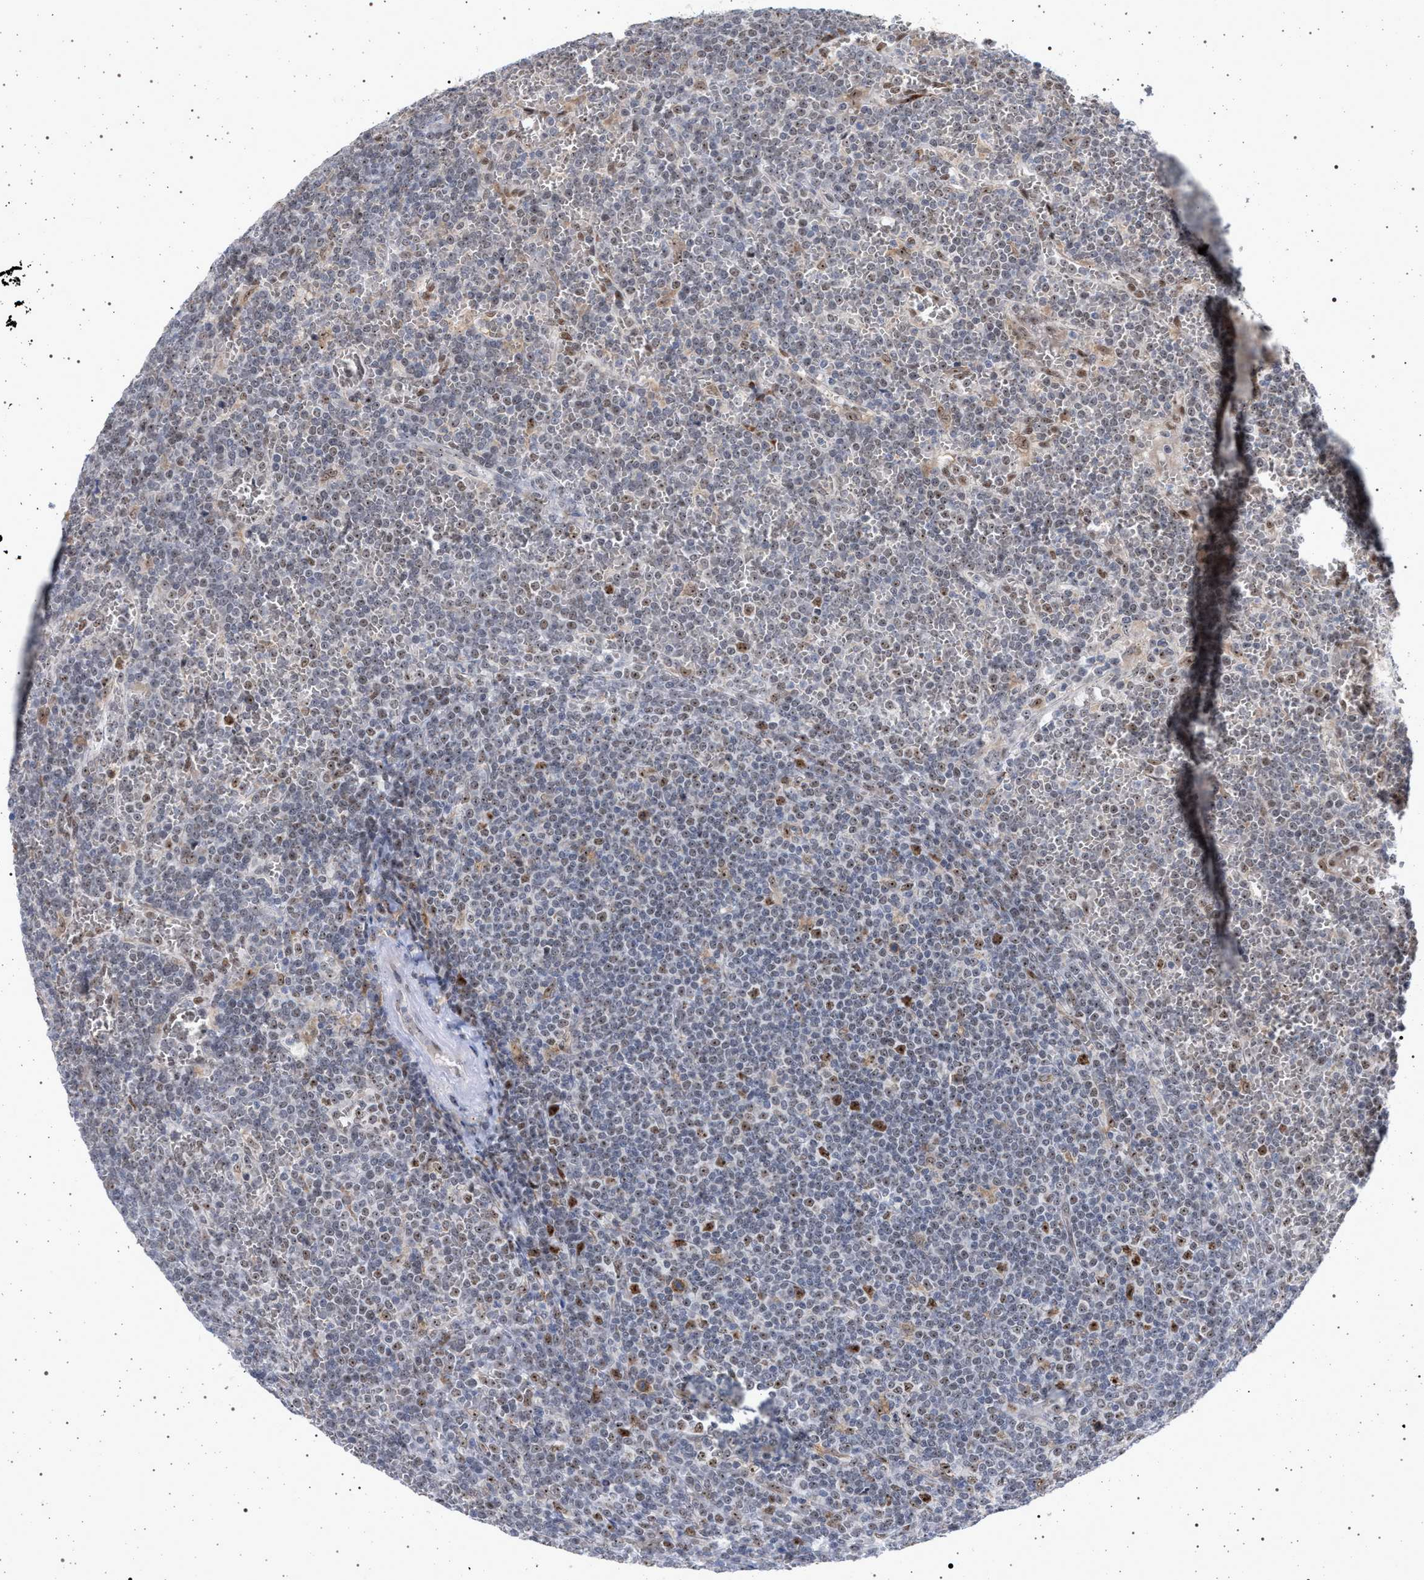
{"staining": {"intensity": "strong", "quantity": "<25%", "location": "nuclear"}, "tissue": "lymphoma", "cell_type": "Tumor cells", "image_type": "cancer", "snomed": [{"axis": "morphology", "description": "Malignant lymphoma, non-Hodgkin's type, Low grade"}, {"axis": "topography", "description": "Spleen"}], "caption": "The image demonstrates a brown stain indicating the presence of a protein in the nuclear of tumor cells in malignant lymphoma, non-Hodgkin's type (low-grade).", "gene": "ELAC2", "patient": {"sex": "female", "age": 19}}